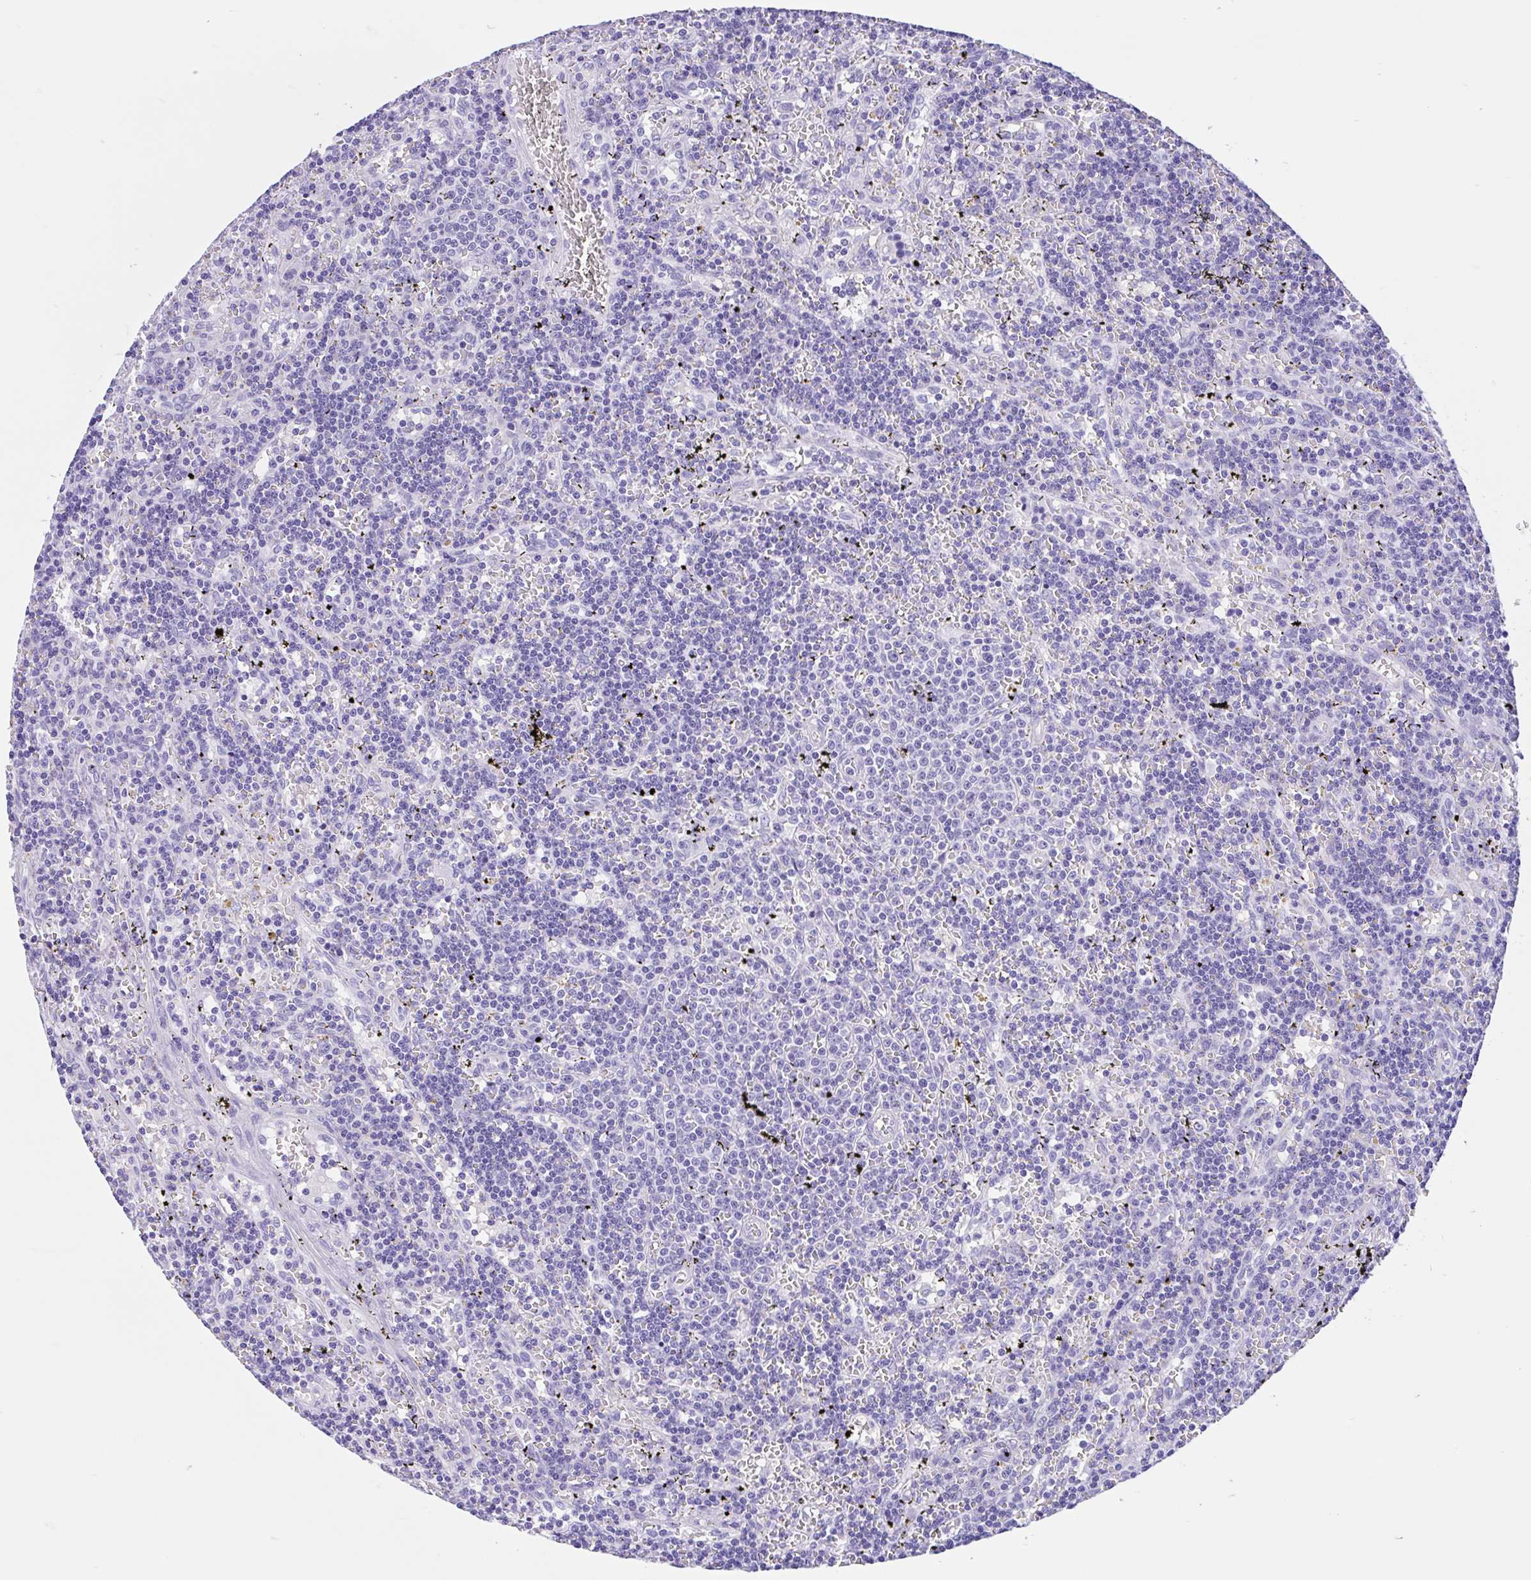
{"staining": {"intensity": "negative", "quantity": "none", "location": "none"}, "tissue": "lymphoma", "cell_type": "Tumor cells", "image_type": "cancer", "snomed": [{"axis": "morphology", "description": "Malignant lymphoma, non-Hodgkin's type, Low grade"}, {"axis": "topography", "description": "Spleen"}], "caption": "There is no significant expression in tumor cells of malignant lymphoma, non-Hodgkin's type (low-grade).", "gene": "IAPP", "patient": {"sex": "male", "age": 60}}